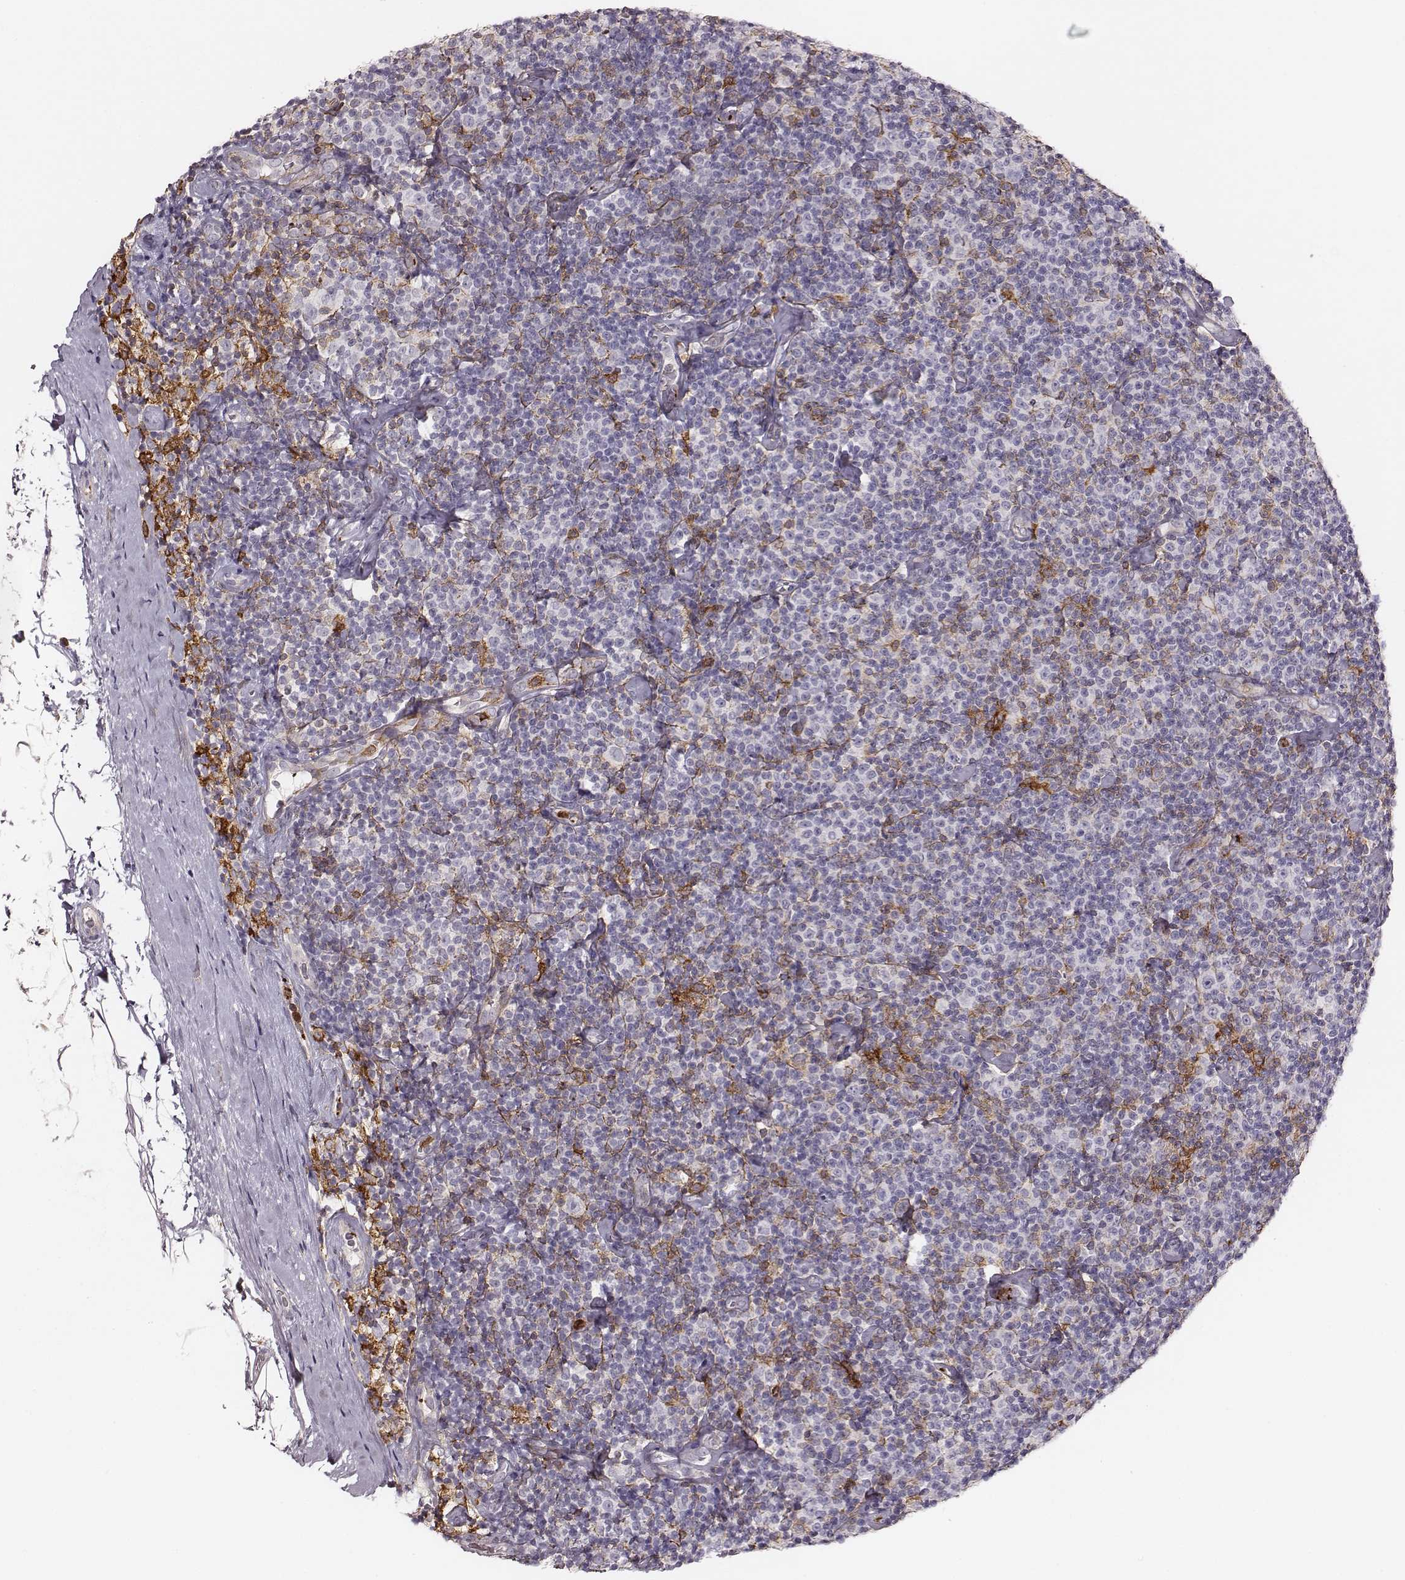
{"staining": {"intensity": "negative", "quantity": "none", "location": "none"}, "tissue": "lymphoma", "cell_type": "Tumor cells", "image_type": "cancer", "snomed": [{"axis": "morphology", "description": "Malignant lymphoma, non-Hodgkin's type, Low grade"}, {"axis": "topography", "description": "Lymph node"}], "caption": "This is an IHC histopathology image of human lymphoma. There is no staining in tumor cells.", "gene": "ZYX", "patient": {"sex": "male", "age": 81}}